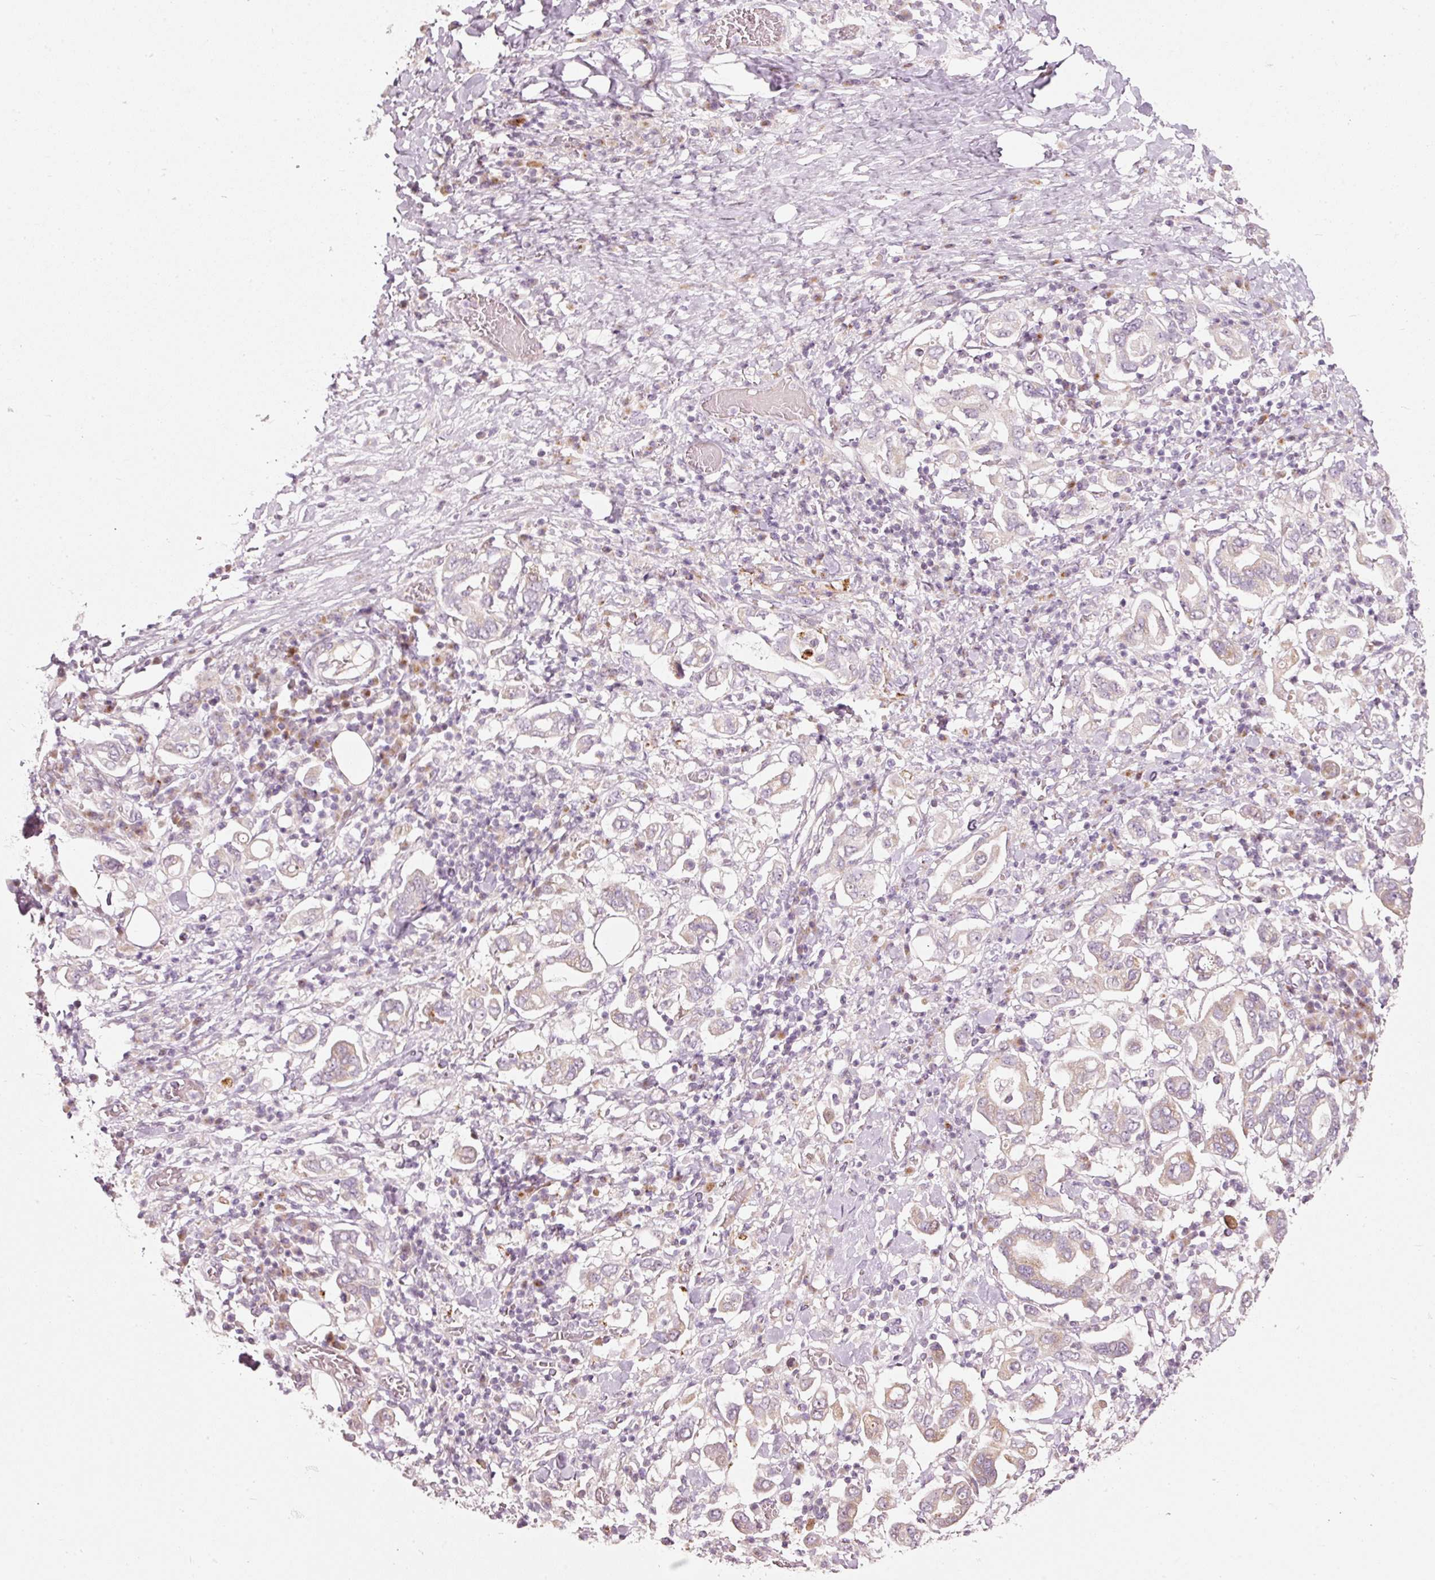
{"staining": {"intensity": "weak", "quantity": "<25%", "location": "cytoplasmic/membranous"}, "tissue": "stomach cancer", "cell_type": "Tumor cells", "image_type": "cancer", "snomed": [{"axis": "morphology", "description": "Adenocarcinoma, NOS"}, {"axis": "topography", "description": "Stomach, upper"}, {"axis": "topography", "description": "Stomach"}], "caption": "Immunohistochemical staining of stomach cancer (adenocarcinoma) exhibits no significant positivity in tumor cells. The staining was performed using DAB (3,3'-diaminobenzidine) to visualize the protein expression in brown, while the nuclei were stained in blue with hematoxylin (Magnification: 20x).", "gene": "SLC20A1", "patient": {"sex": "male", "age": 62}}